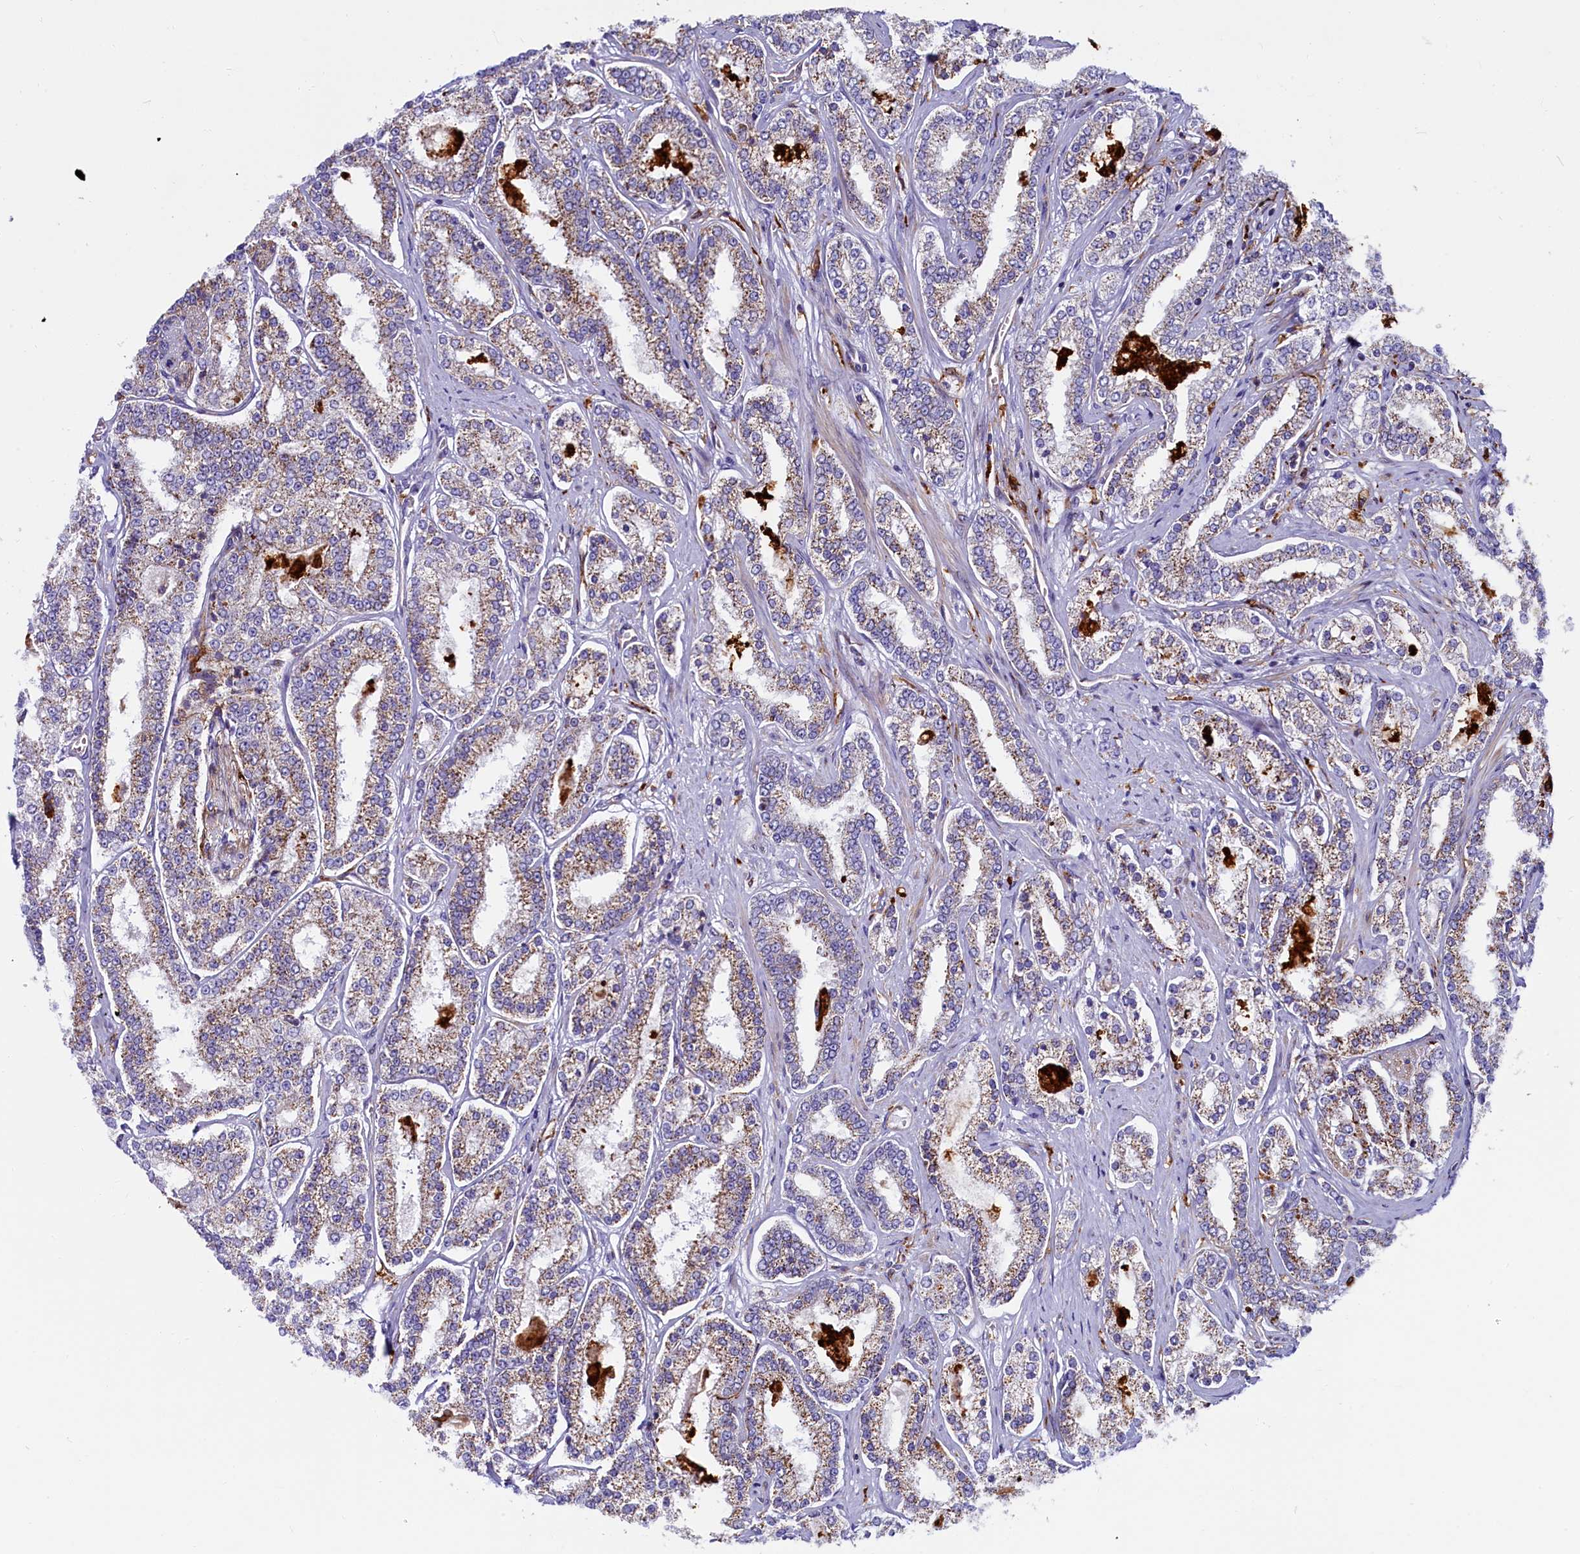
{"staining": {"intensity": "weak", "quantity": ">75%", "location": "cytoplasmic/membranous"}, "tissue": "prostate cancer", "cell_type": "Tumor cells", "image_type": "cancer", "snomed": [{"axis": "morphology", "description": "Normal tissue, NOS"}, {"axis": "morphology", "description": "Adenocarcinoma, High grade"}, {"axis": "topography", "description": "Prostate"}], "caption": "Protein expression analysis of human prostate adenocarcinoma (high-grade) reveals weak cytoplasmic/membranous staining in approximately >75% of tumor cells.", "gene": "IL20RA", "patient": {"sex": "male", "age": 83}}